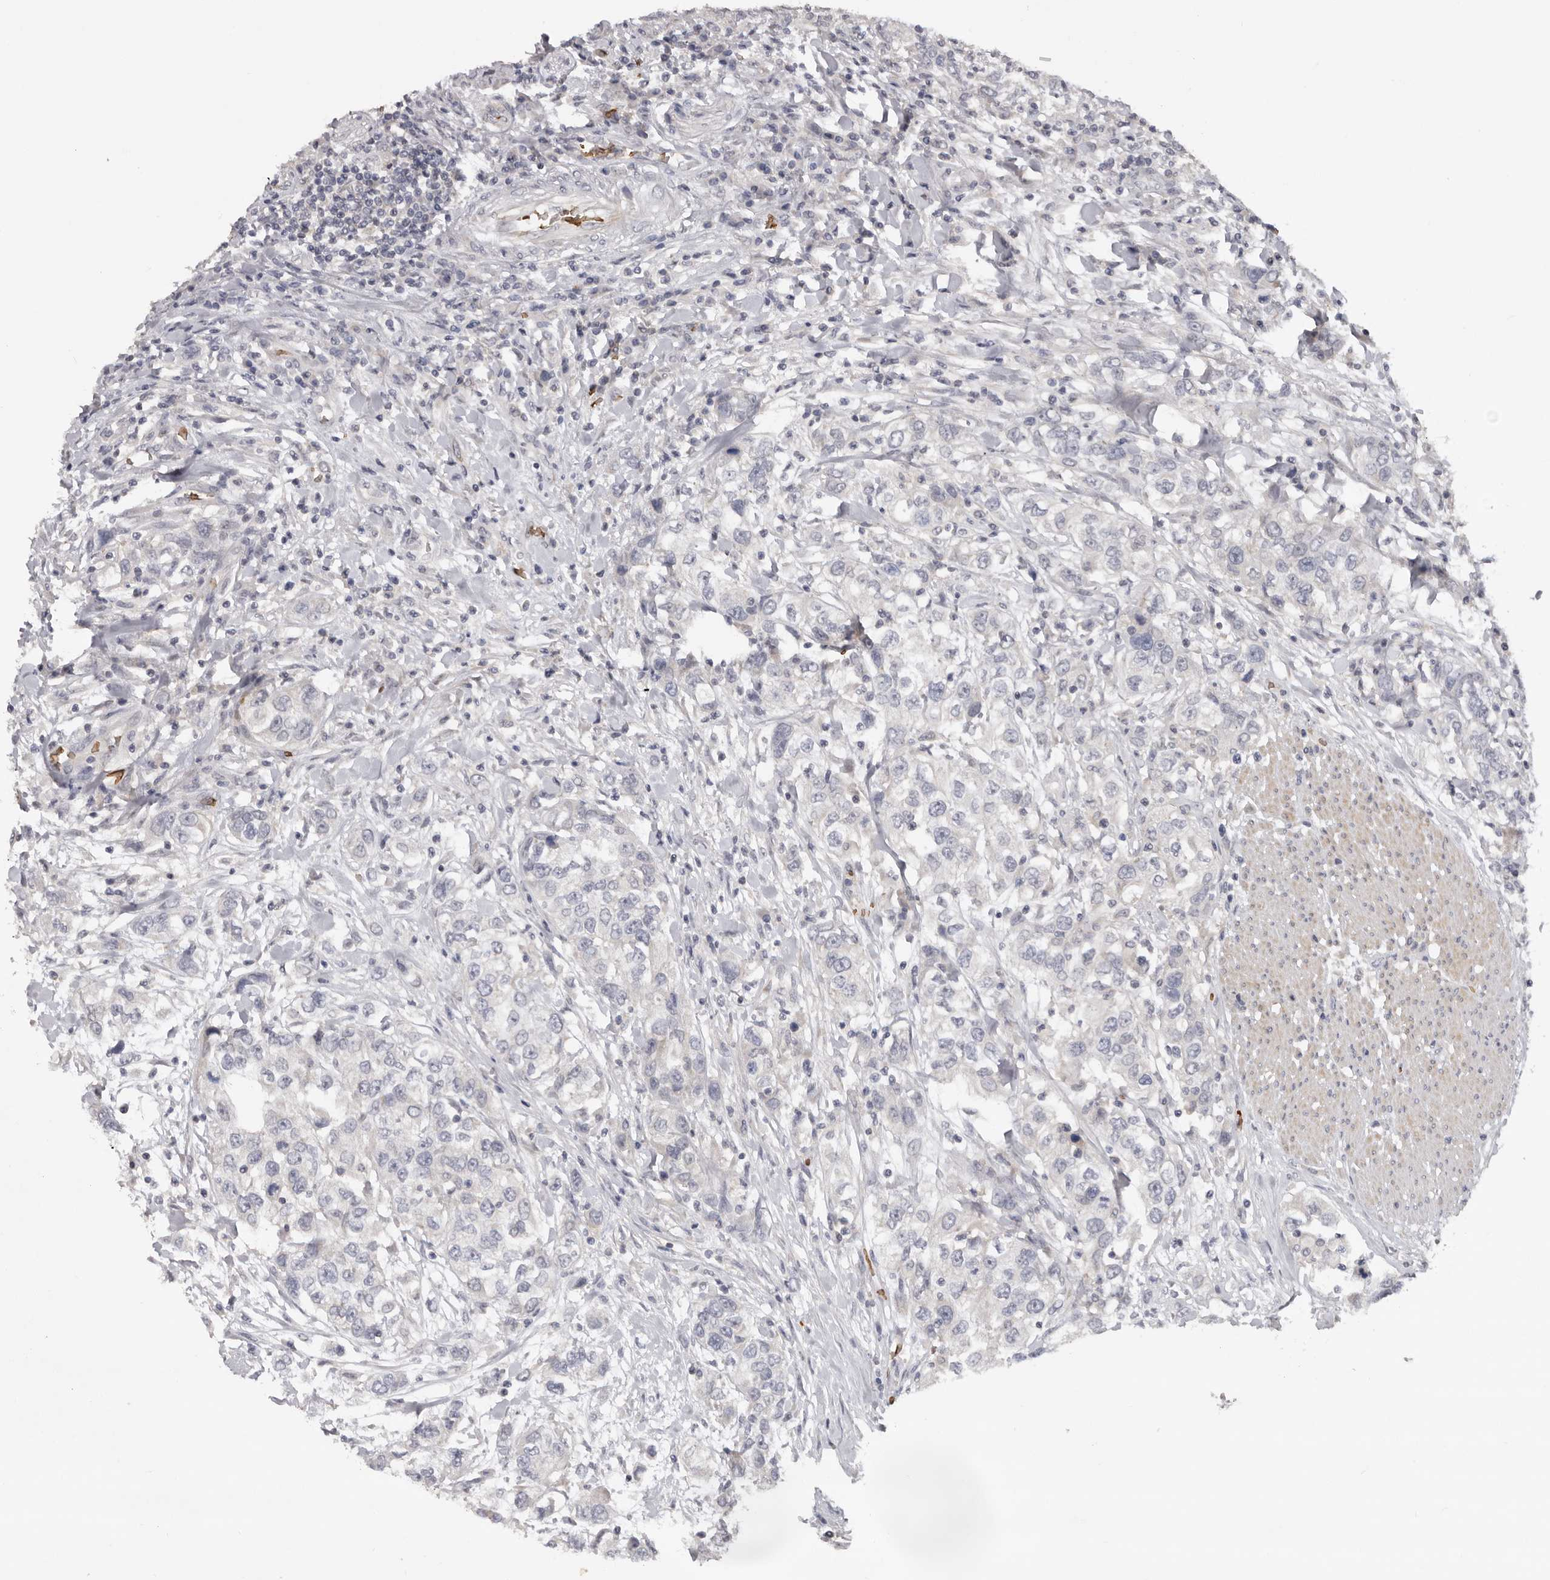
{"staining": {"intensity": "negative", "quantity": "none", "location": "none"}, "tissue": "urothelial cancer", "cell_type": "Tumor cells", "image_type": "cancer", "snomed": [{"axis": "morphology", "description": "Urothelial carcinoma, High grade"}, {"axis": "topography", "description": "Urinary bladder"}], "caption": "IHC image of neoplastic tissue: human urothelial cancer stained with DAB (3,3'-diaminobenzidine) demonstrates no significant protein positivity in tumor cells.", "gene": "TNR", "patient": {"sex": "female", "age": 80}}